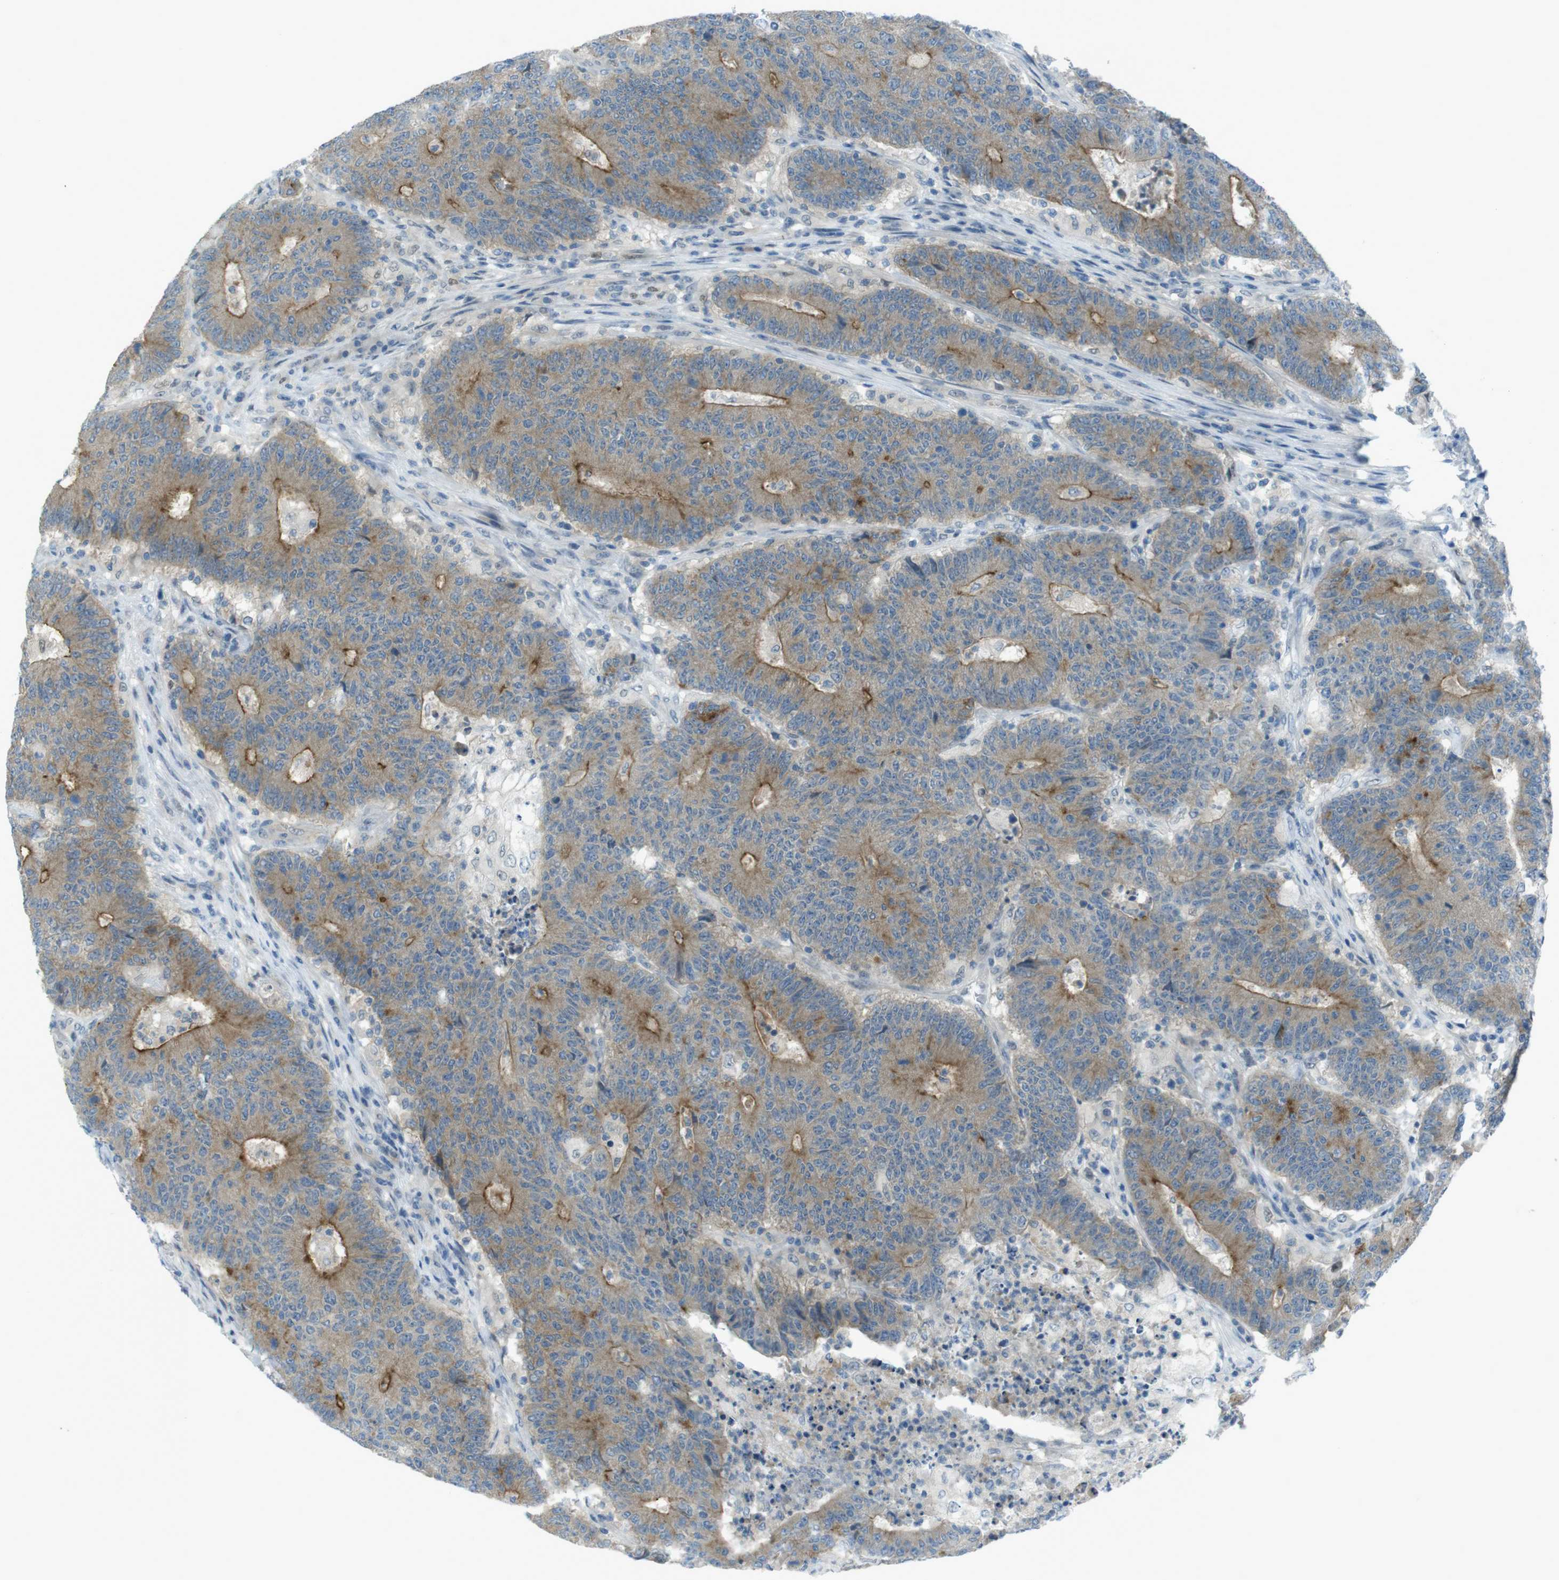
{"staining": {"intensity": "moderate", "quantity": ">75%", "location": "cytoplasmic/membranous"}, "tissue": "colorectal cancer", "cell_type": "Tumor cells", "image_type": "cancer", "snomed": [{"axis": "morphology", "description": "Normal tissue, NOS"}, {"axis": "morphology", "description": "Adenocarcinoma, NOS"}, {"axis": "topography", "description": "Colon"}], "caption": "Human colorectal adenocarcinoma stained with a protein marker shows moderate staining in tumor cells.", "gene": "ZDHHC20", "patient": {"sex": "female", "age": 75}}